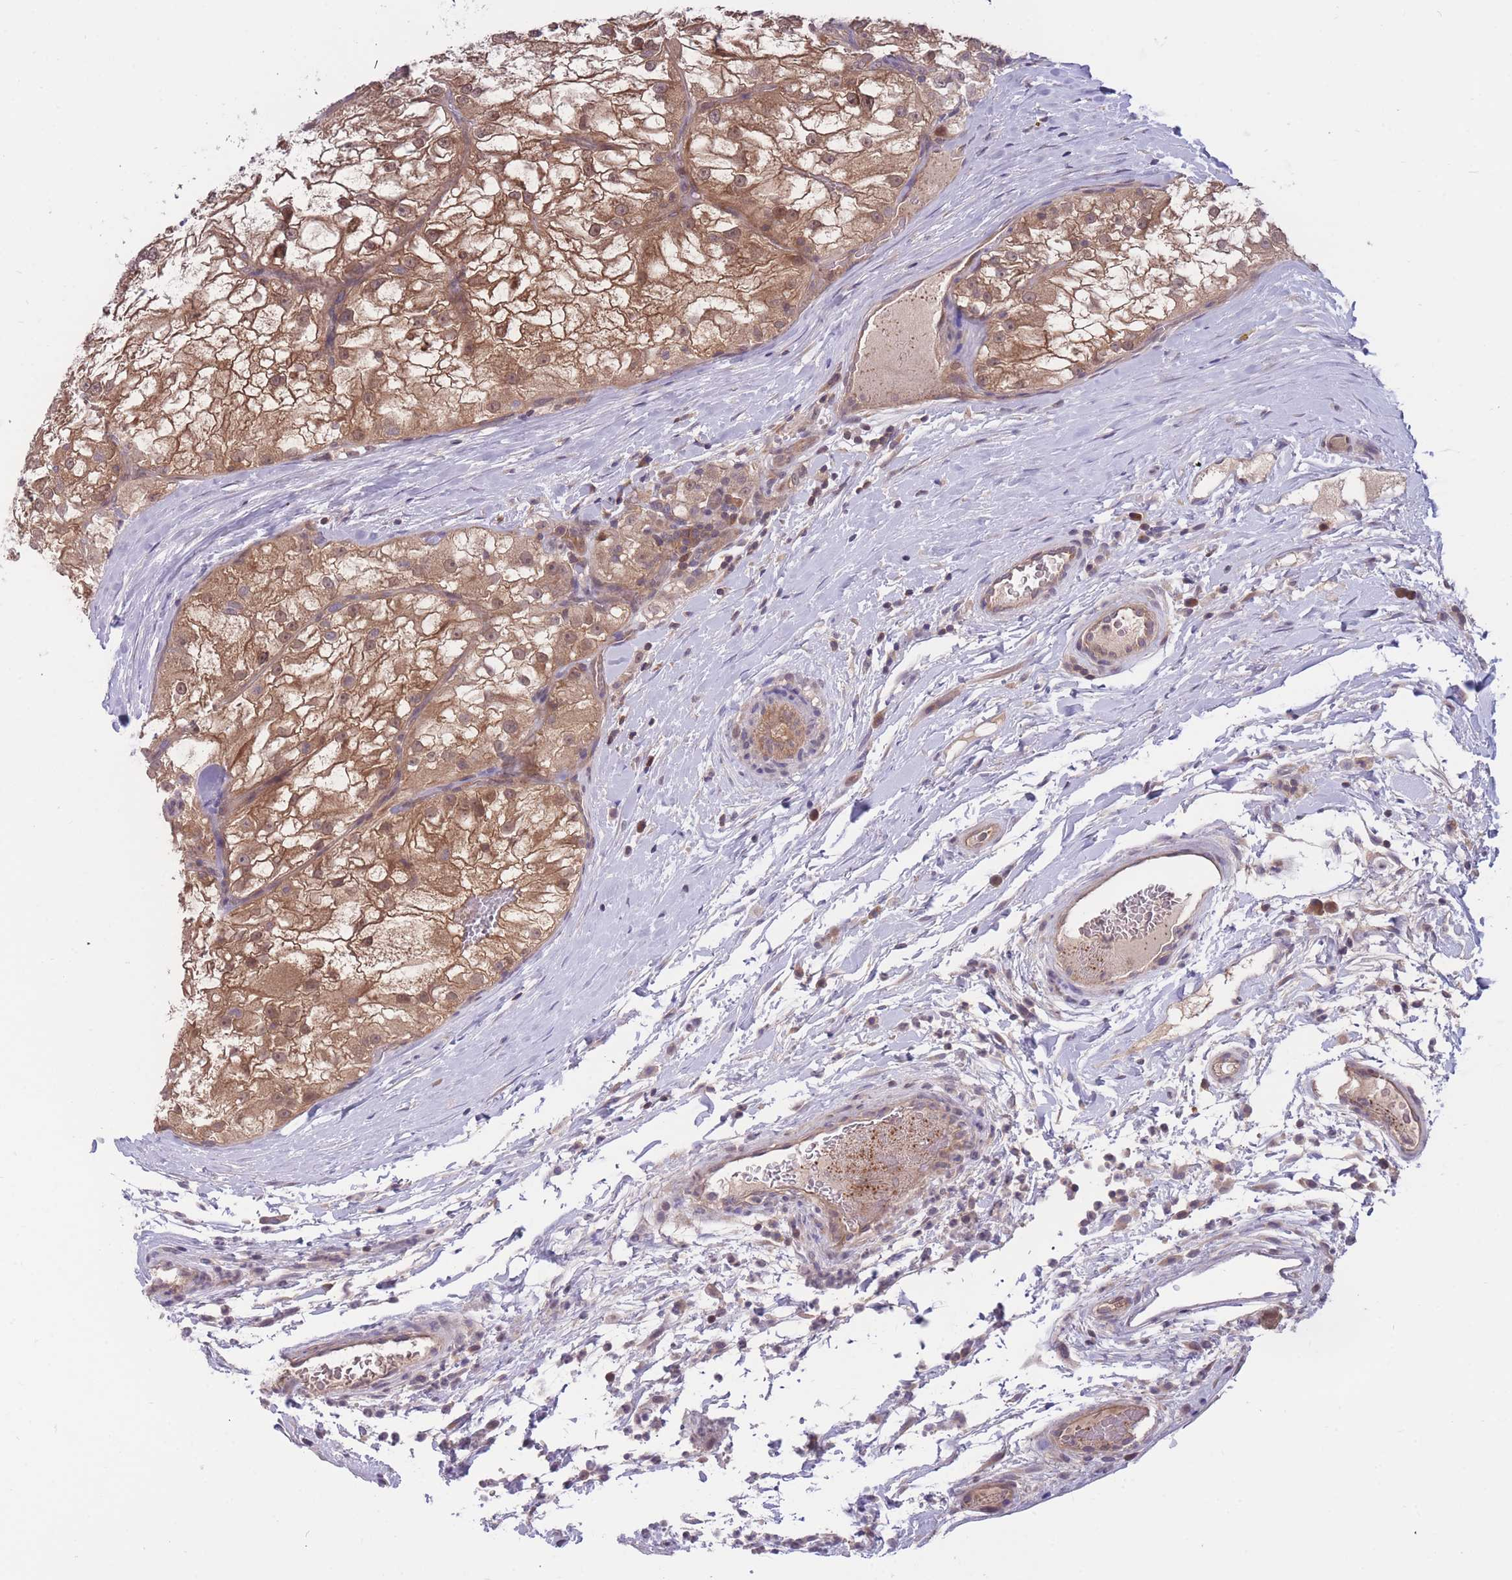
{"staining": {"intensity": "moderate", "quantity": ">75%", "location": "cytoplasmic/membranous,nuclear"}, "tissue": "renal cancer", "cell_type": "Tumor cells", "image_type": "cancer", "snomed": [{"axis": "morphology", "description": "Adenocarcinoma, NOS"}, {"axis": "topography", "description": "Kidney"}], "caption": "Protein analysis of renal cancer tissue displays moderate cytoplasmic/membranous and nuclear staining in approximately >75% of tumor cells.", "gene": "UBE2N", "patient": {"sex": "female", "age": 72}}